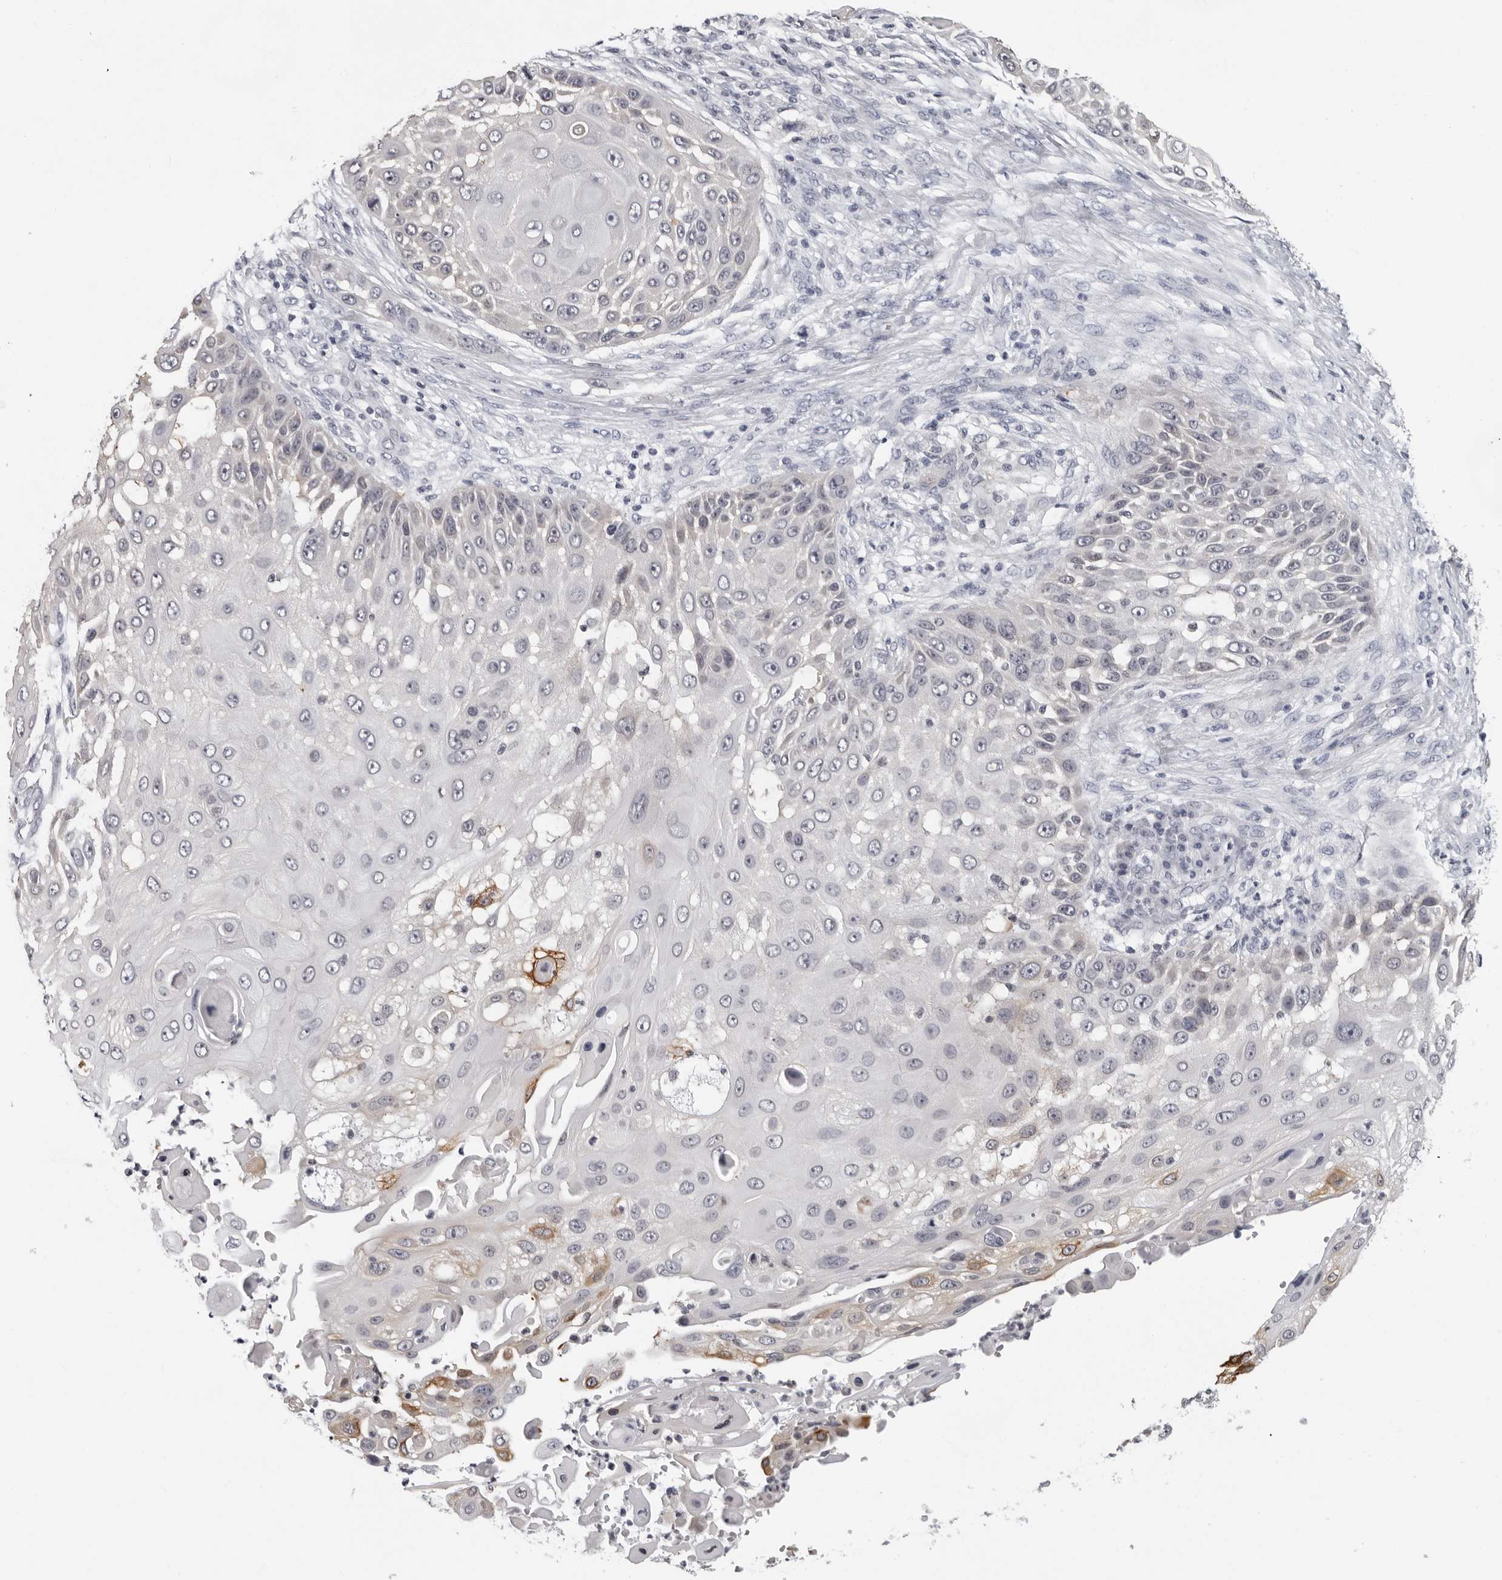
{"staining": {"intensity": "moderate", "quantity": "<25%", "location": "cytoplasmic/membranous"}, "tissue": "skin cancer", "cell_type": "Tumor cells", "image_type": "cancer", "snomed": [{"axis": "morphology", "description": "Squamous cell carcinoma, NOS"}, {"axis": "topography", "description": "Skin"}], "caption": "IHC of human squamous cell carcinoma (skin) demonstrates low levels of moderate cytoplasmic/membranous staining in about <25% of tumor cells. The protein is stained brown, and the nuclei are stained in blue (DAB (3,3'-diaminobenzidine) IHC with brightfield microscopy, high magnification).", "gene": "CCDC28B", "patient": {"sex": "female", "age": 44}}